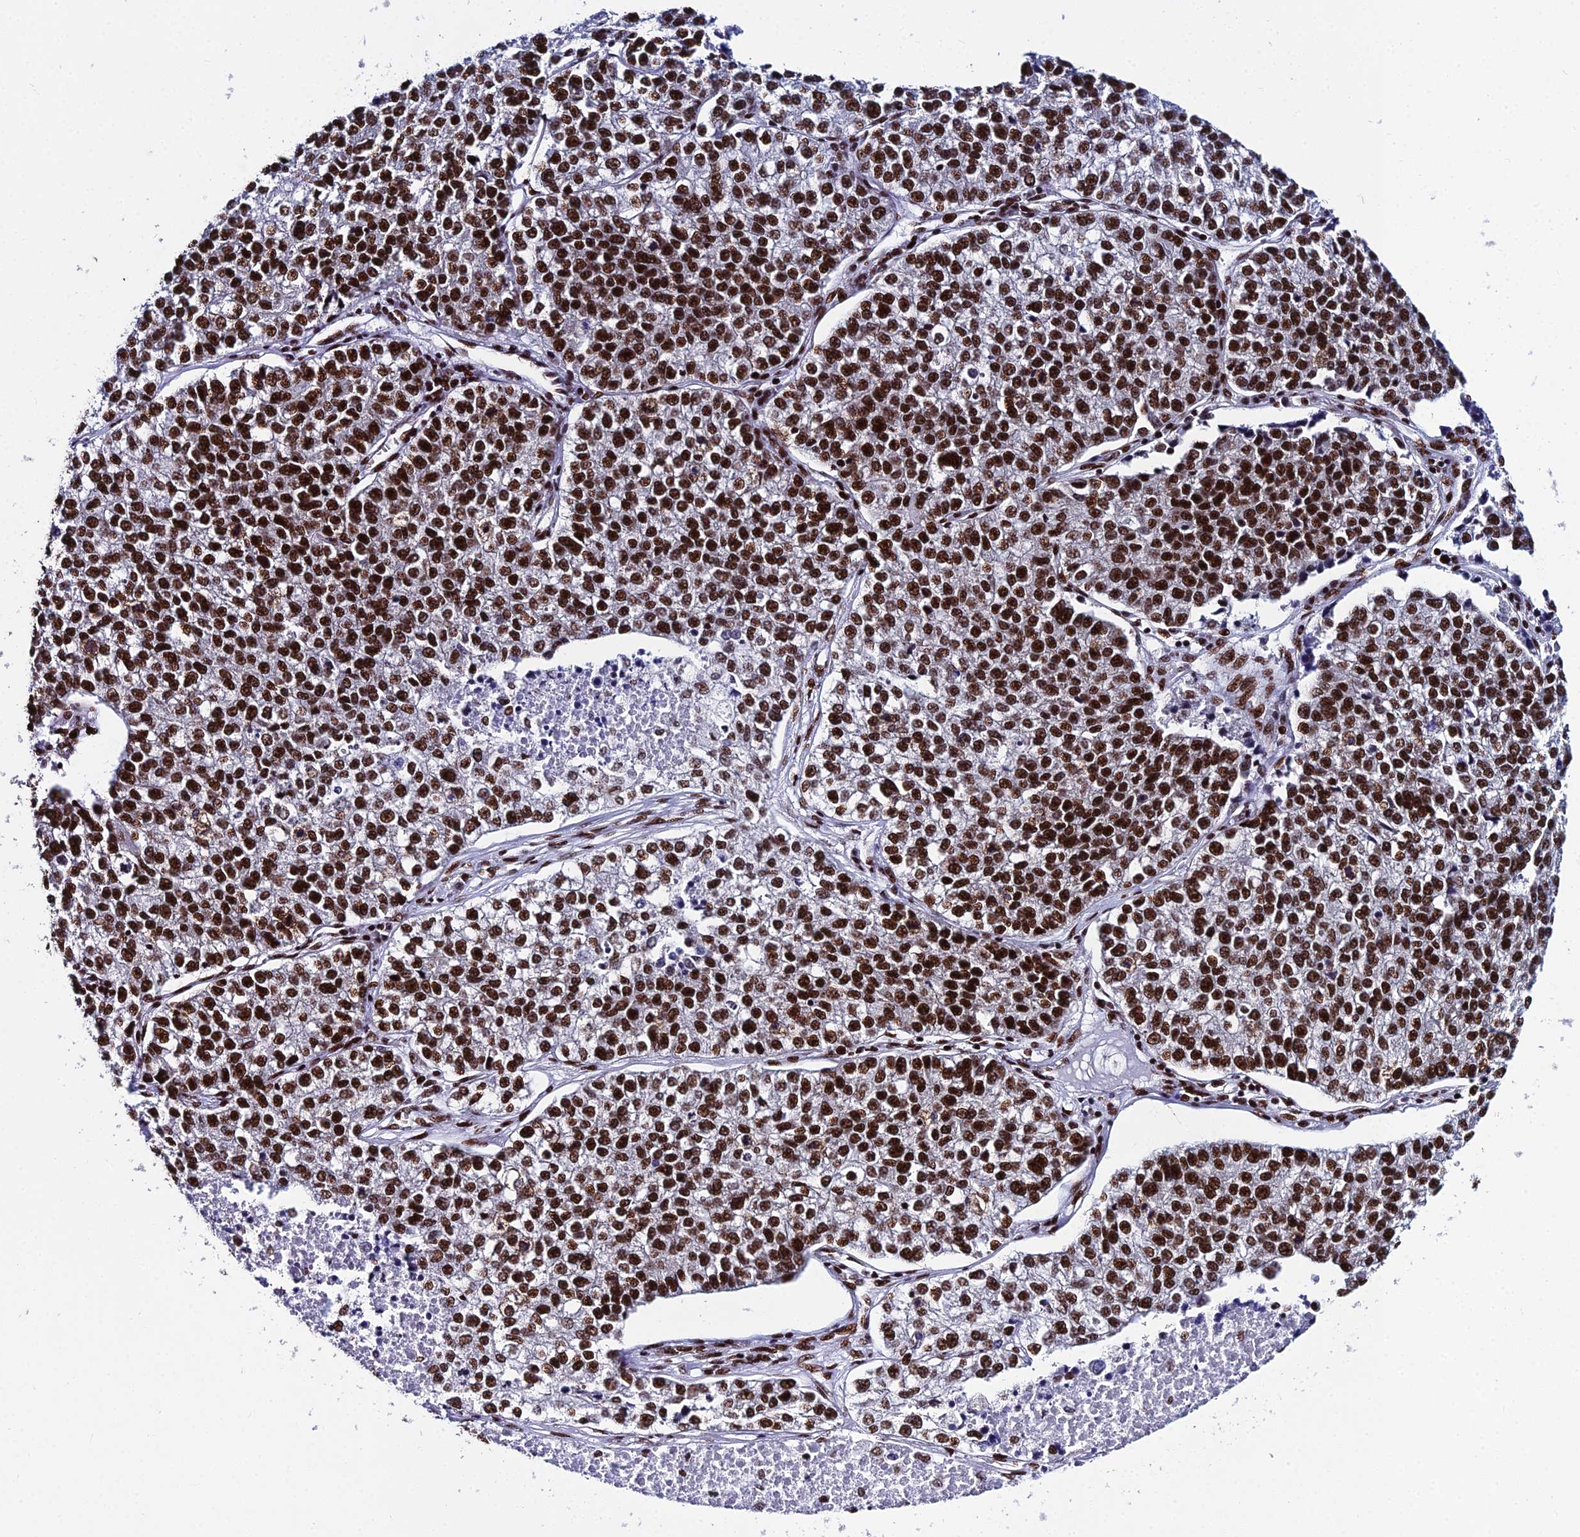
{"staining": {"intensity": "strong", "quantity": ">75%", "location": "nuclear"}, "tissue": "lung cancer", "cell_type": "Tumor cells", "image_type": "cancer", "snomed": [{"axis": "morphology", "description": "Adenocarcinoma, NOS"}, {"axis": "topography", "description": "Lung"}], "caption": "Lung cancer tissue shows strong nuclear staining in about >75% of tumor cells, visualized by immunohistochemistry.", "gene": "HNRNPH1", "patient": {"sex": "male", "age": 49}}